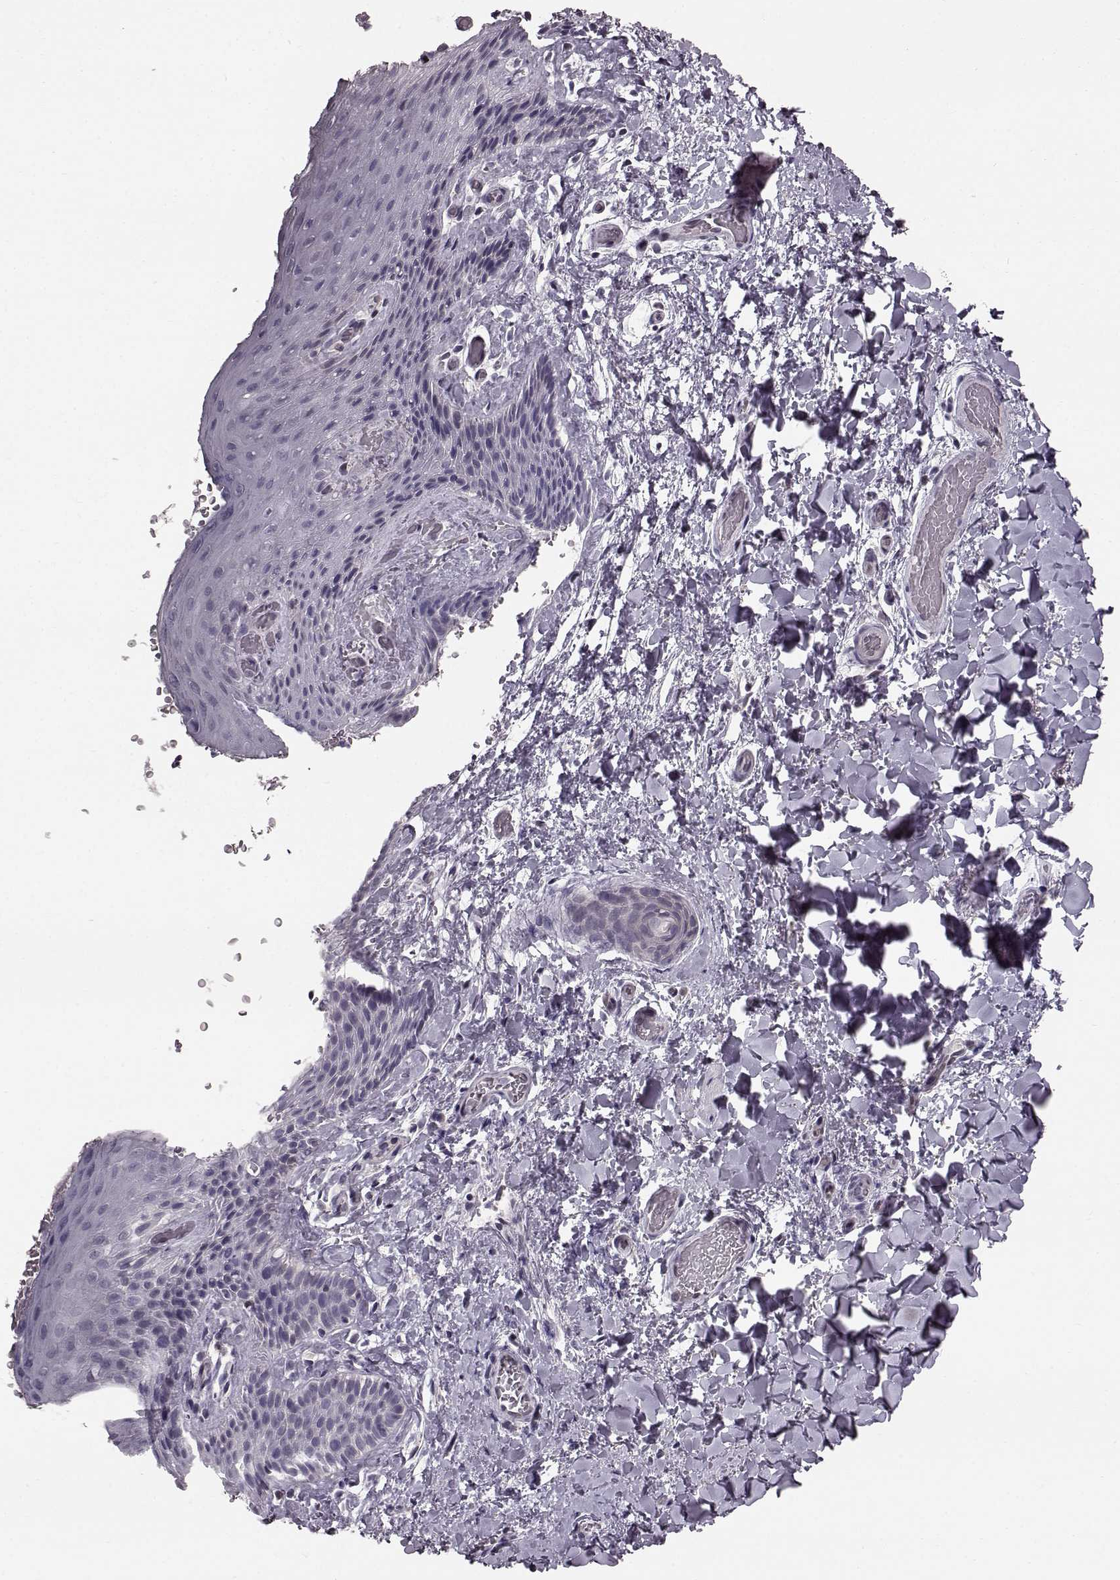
{"staining": {"intensity": "negative", "quantity": "none", "location": "none"}, "tissue": "skin", "cell_type": "Epidermal cells", "image_type": "normal", "snomed": [{"axis": "morphology", "description": "Normal tissue, NOS"}, {"axis": "topography", "description": "Anal"}], "caption": "An image of skin stained for a protein displays no brown staining in epidermal cells. (Stains: DAB immunohistochemistry (IHC) with hematoxylin counter stain, Microscopy: brightfield microscopy at high magnification).", "gene": "TCHHL1", "patient": {"sex": "male", "age": 36}}